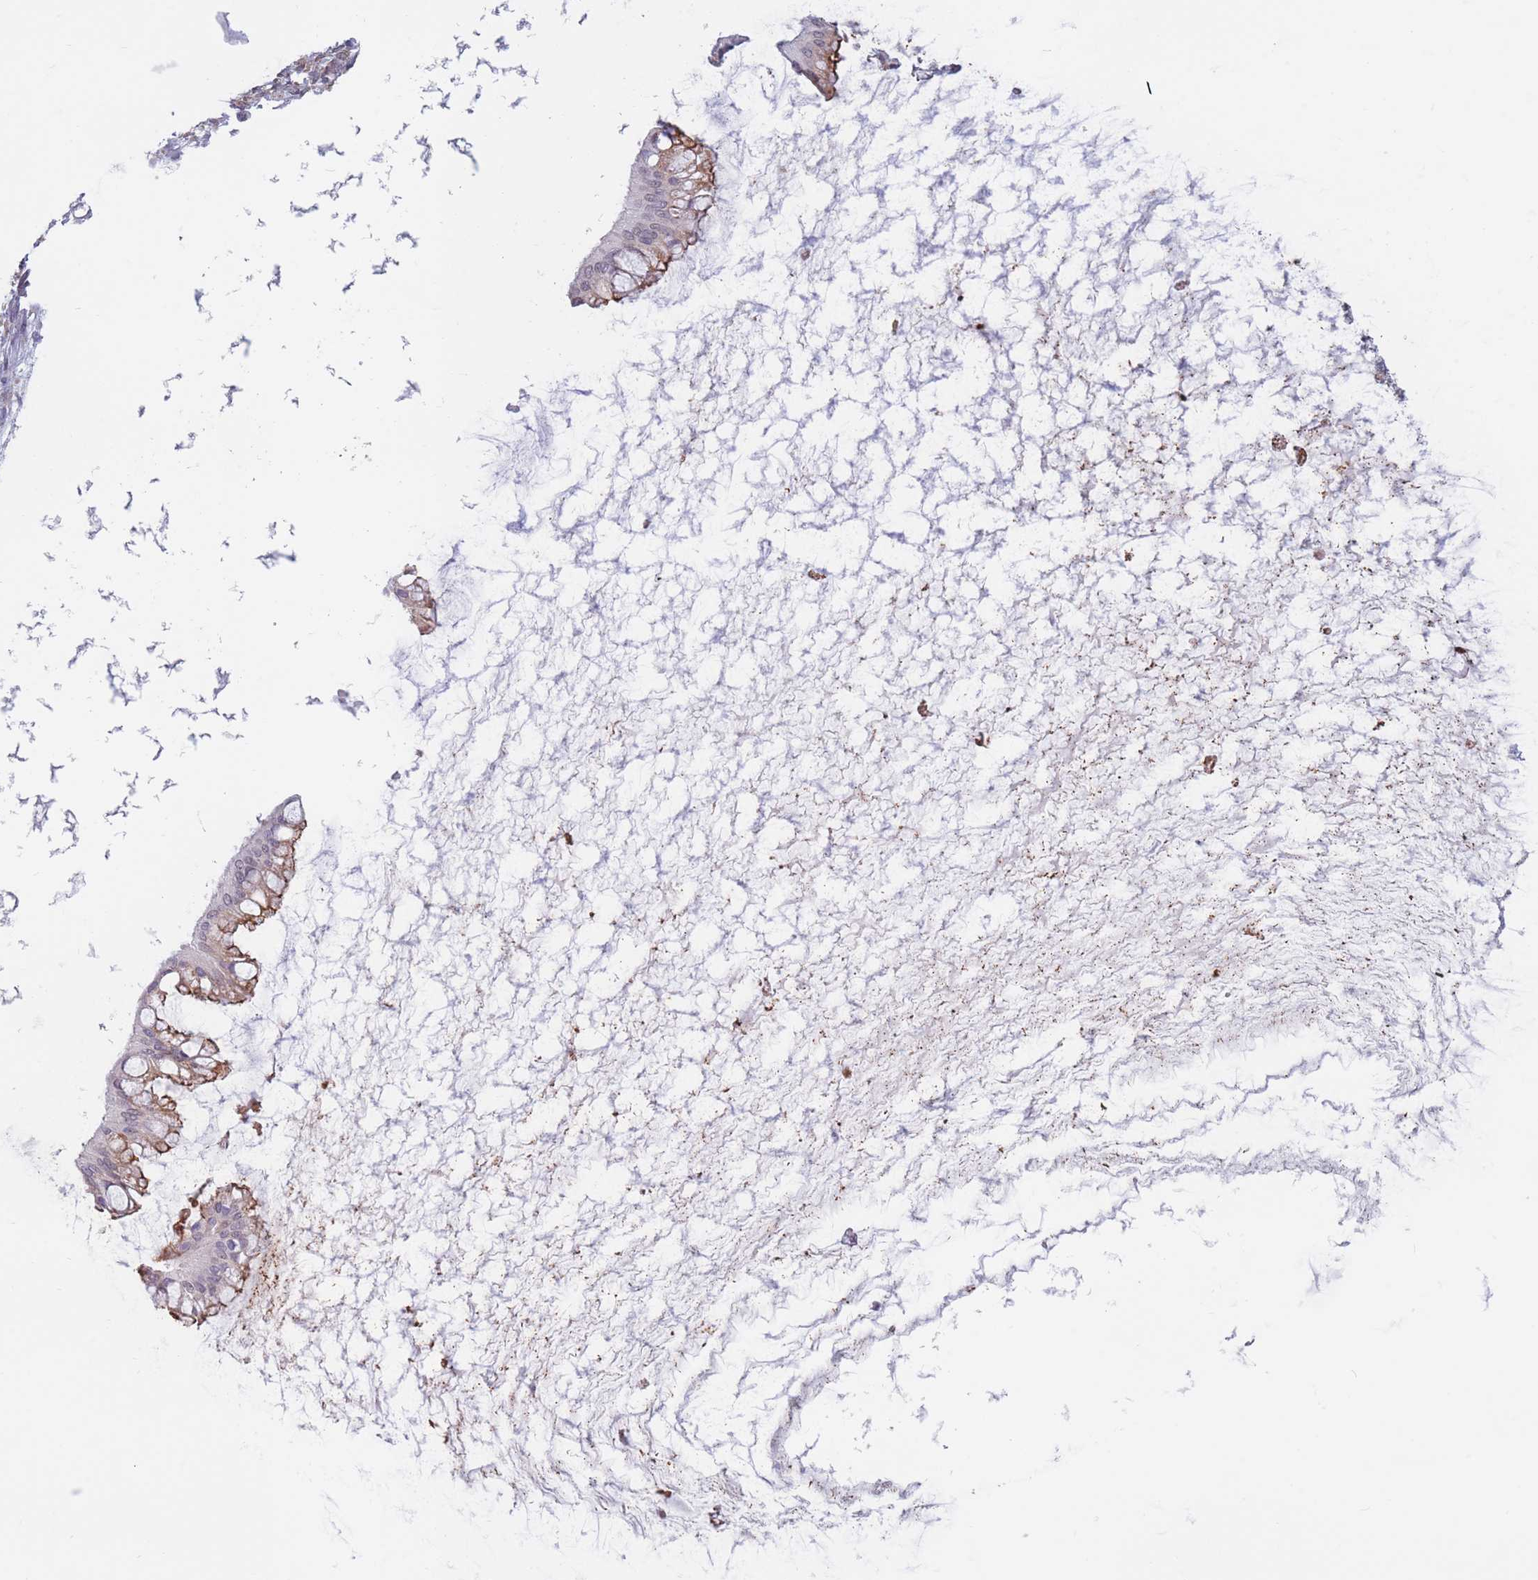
{"staining": {"intensity": "moderate", "quantity": "<25%", "location": "cytoplasmic/membranous"}, "tissue": "ovarian cancer", "cell_type": "Tumor cells", "image_type": "cancer", "snomed": [{"axis": "morphology", "description": "Cystadenocarcinoma, mucinous, NOS"}, {"axis": "topography", "description": "Ovary"}], "caption": "Moderate cytoplasmic/membranous protein expression is seen in approximately <25% of tumor cells in ovarian cancer (mucinous cystadenocarcinoma).", "gene": "COL27A1", "patient": {"sex": "female", "age": 73}}